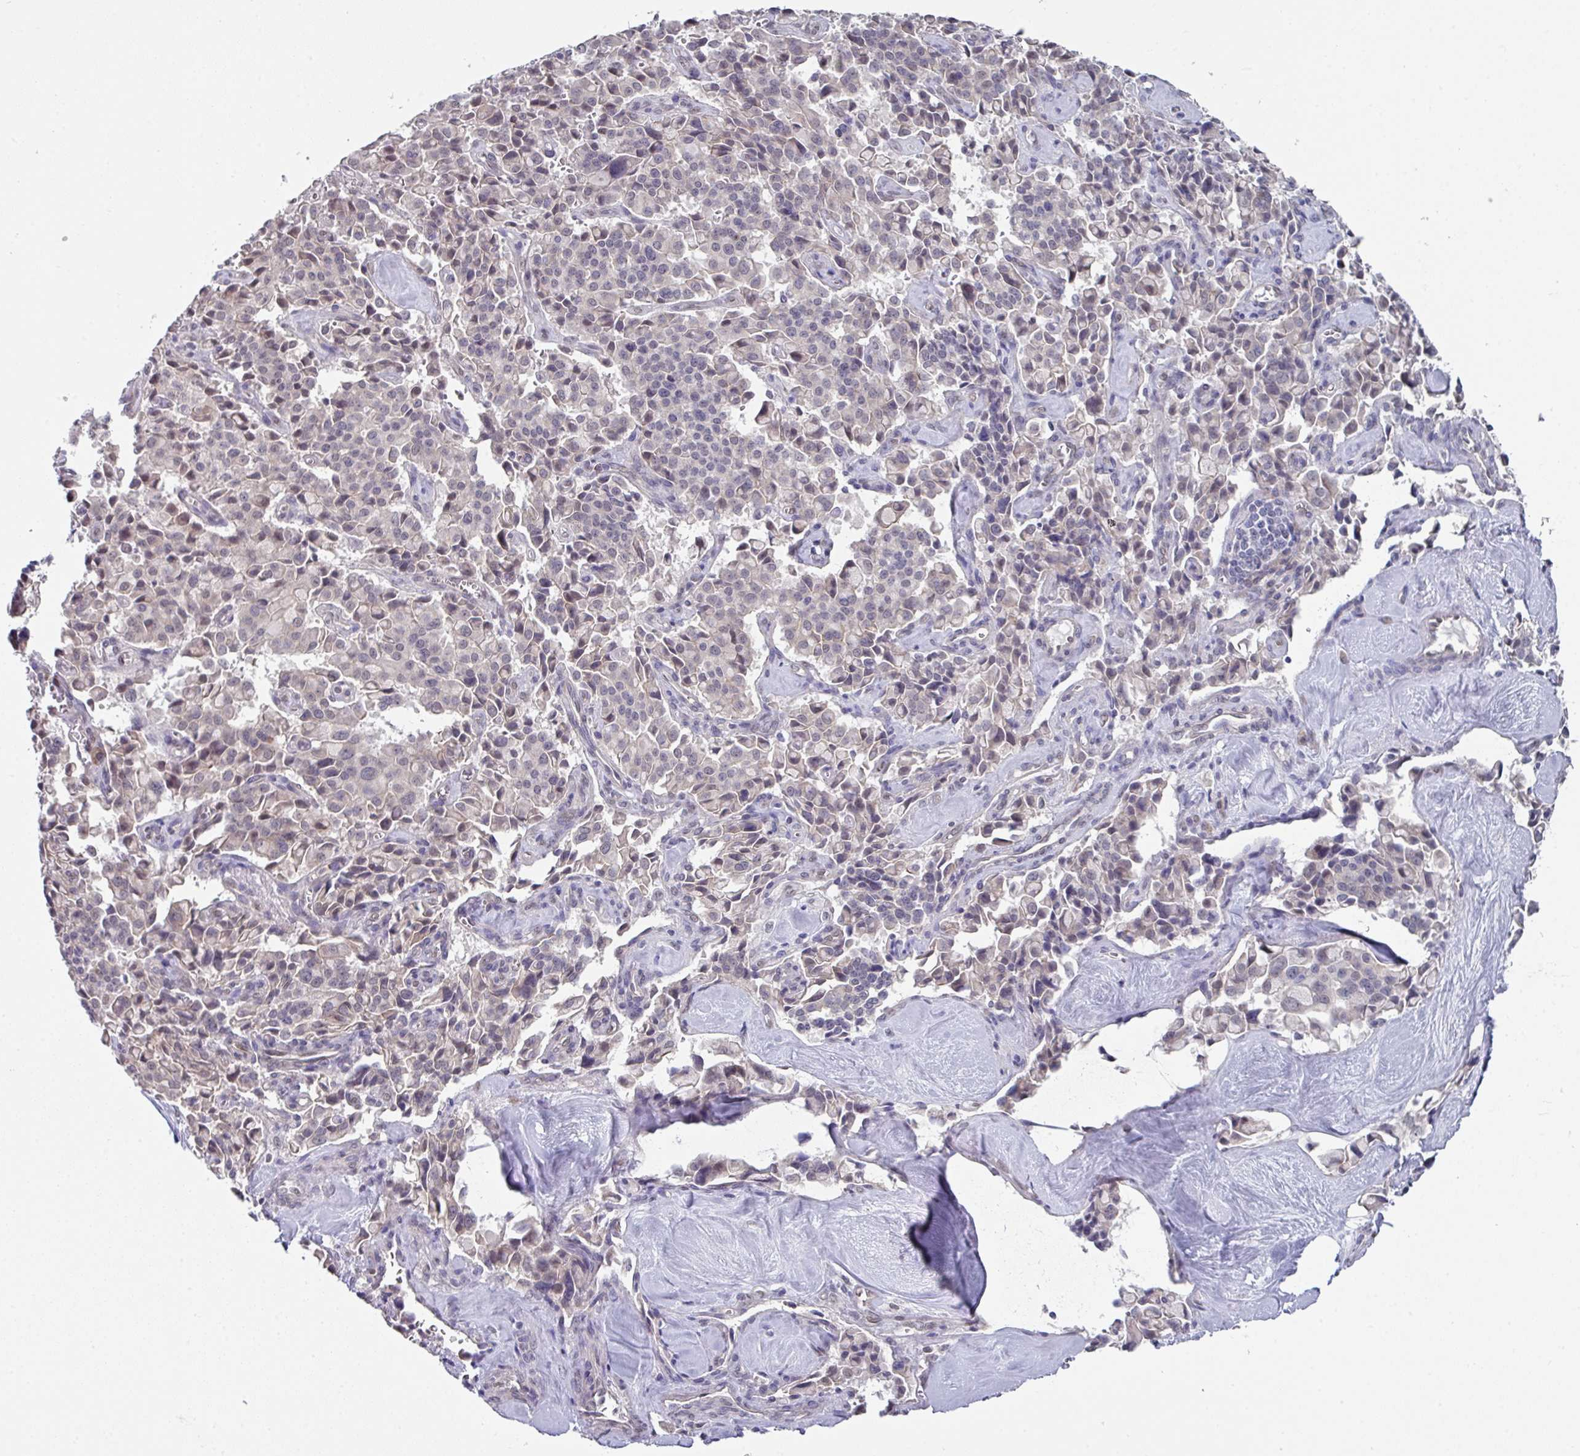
{"staining": {"intensity": "negative", "quantity": "none", "location": "none"}, "tissue": "pancreatic cancer", "cell_type": "Tumor cells", "image_type": "cancer", "snomed": [{"axis": "morphology", "description": "Adenocarcinoma, NOS"}, {"axis": "topography", "description": "Pancreas"}], "caption": "High magnification brightfield microscopy of adenocarcinoma (pancreatic) stained with DAB (3,3'-diaminobenzidine) (brown) and counterstained with hematoxylin (blue): tumor cells show no significant expression.", "gene": "TMED5", "patient": {"sex": "male", "age": 65}}